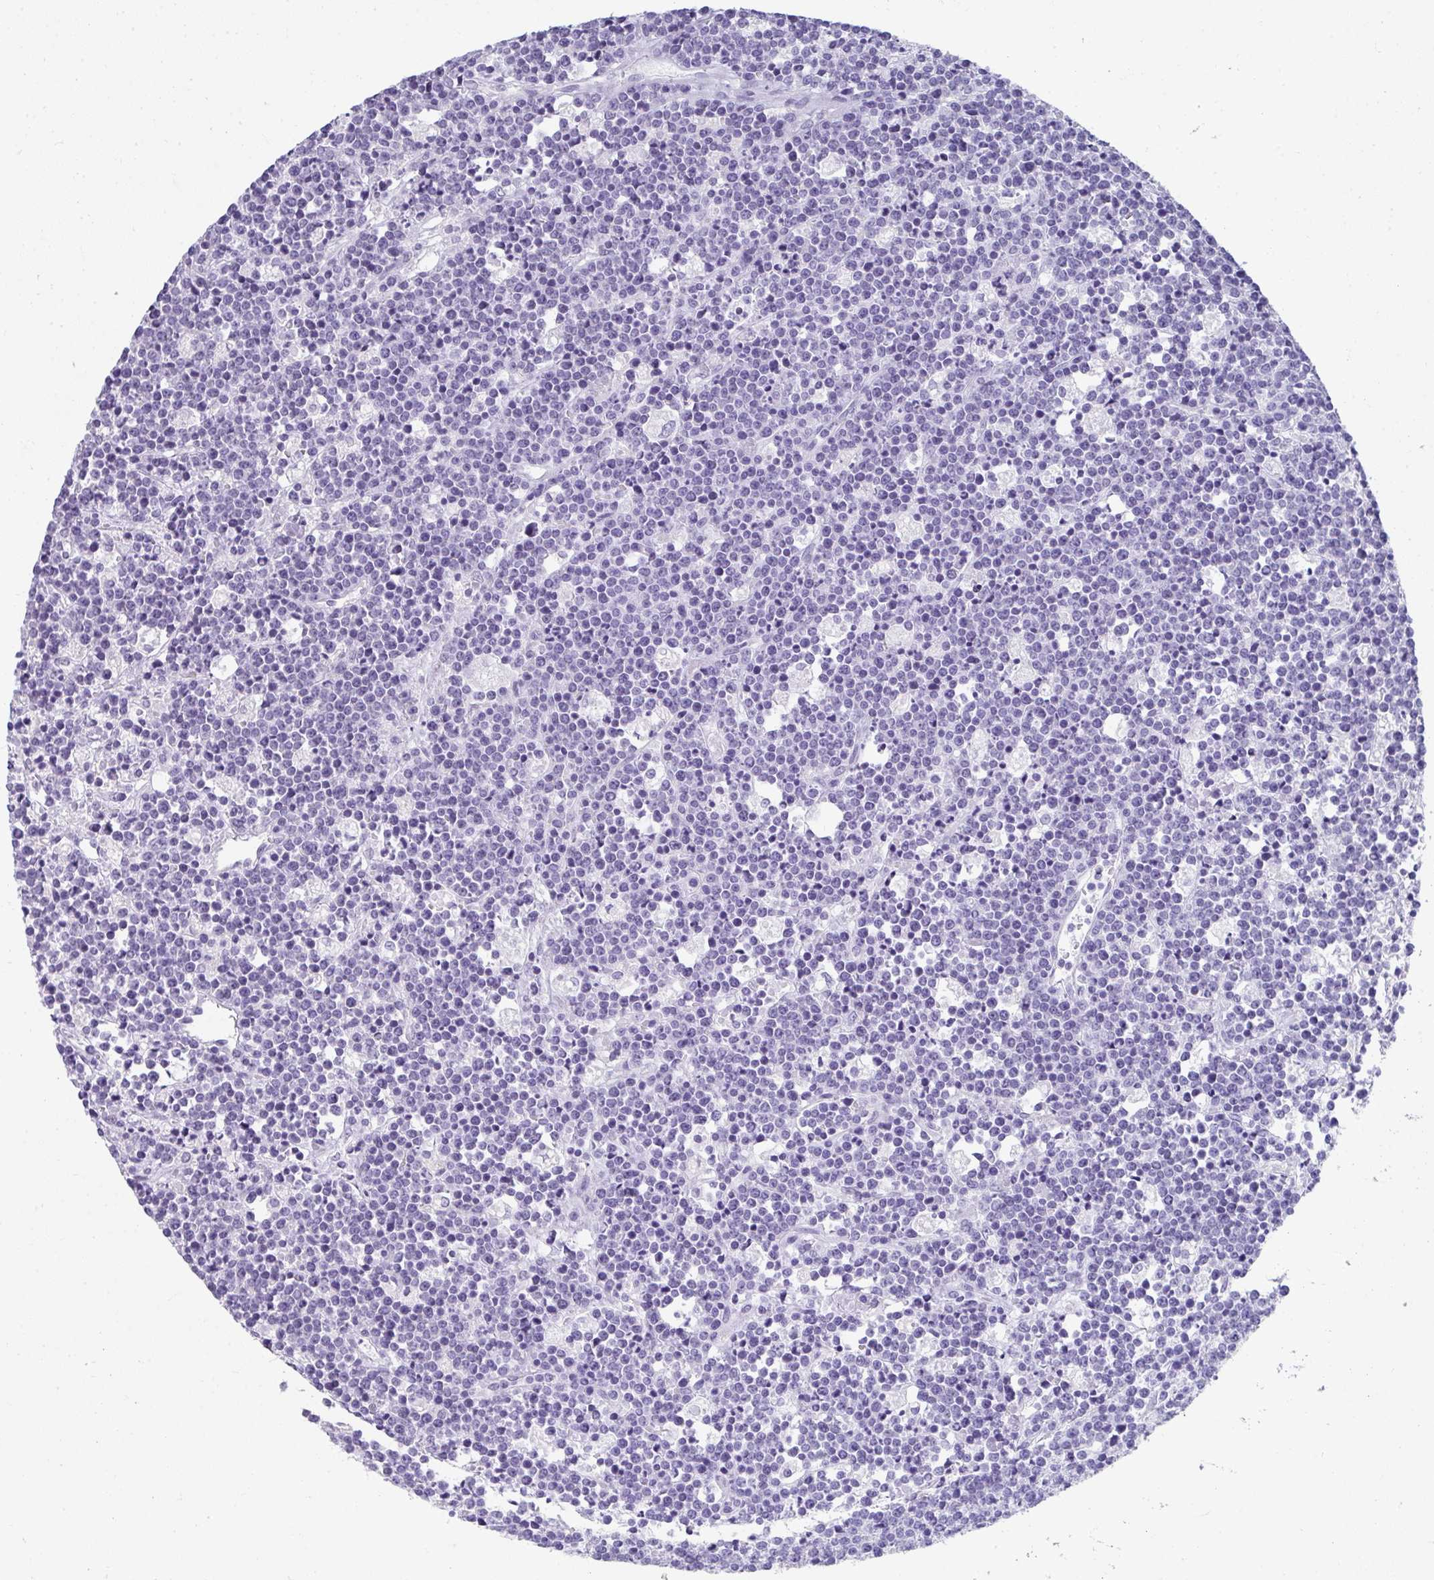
{"staining": {"intensity": "negative", "quantity": "none", "location": "none"}, "tissue": "lymphoma", "cell_type": "Tumor cells", "image_type": "cancer", "snomed": [{"axis": "morphology", "description": "Malignant lymphoma, non-Hodgkin's type, High grade"}, {"axis": "topography", "description": "Ovary"}], "caption": "The photomicrograph reveals no staining of tumor cells in lymphoma.", "gene": "RLF", "patient": {"sex": "female", "age": 56}}